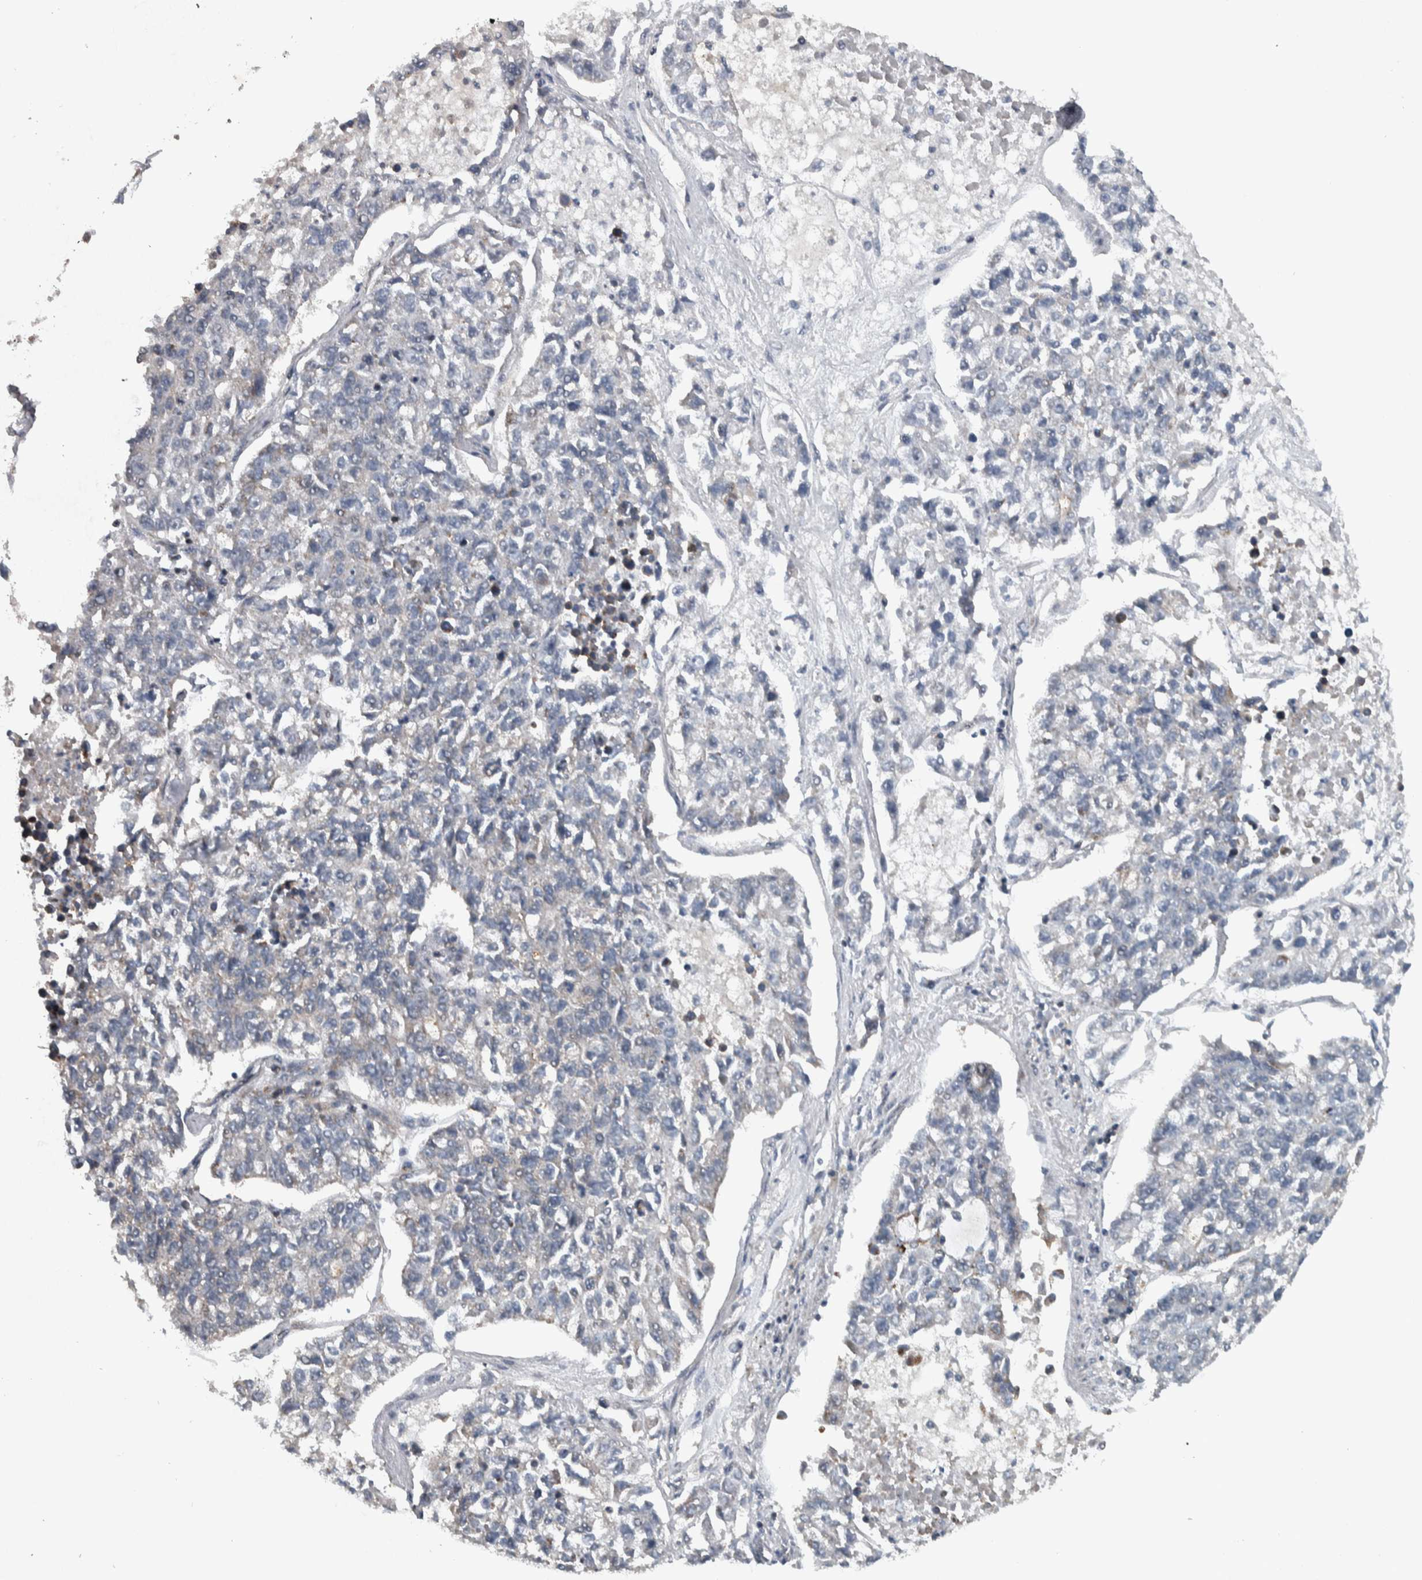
{"staining": {"intensity": "negative", "quantity": "none", "location": "none"}, "tissue": "lung cancer", "cell_type": "Tumor cells", "image_type": "cancer", "snomed": [{"axis": "morphology", "description": "Adenocarcinoma, NOS"}, {"axis": "topography", "description": "Lung"}], "caption": "Micrograph shows no protein expression in tumor cells of lung cancer (adenocarcinoma) tissue.", "gene": "BAIAP2L1", "patient": {"sex": "male", "age": 49}}